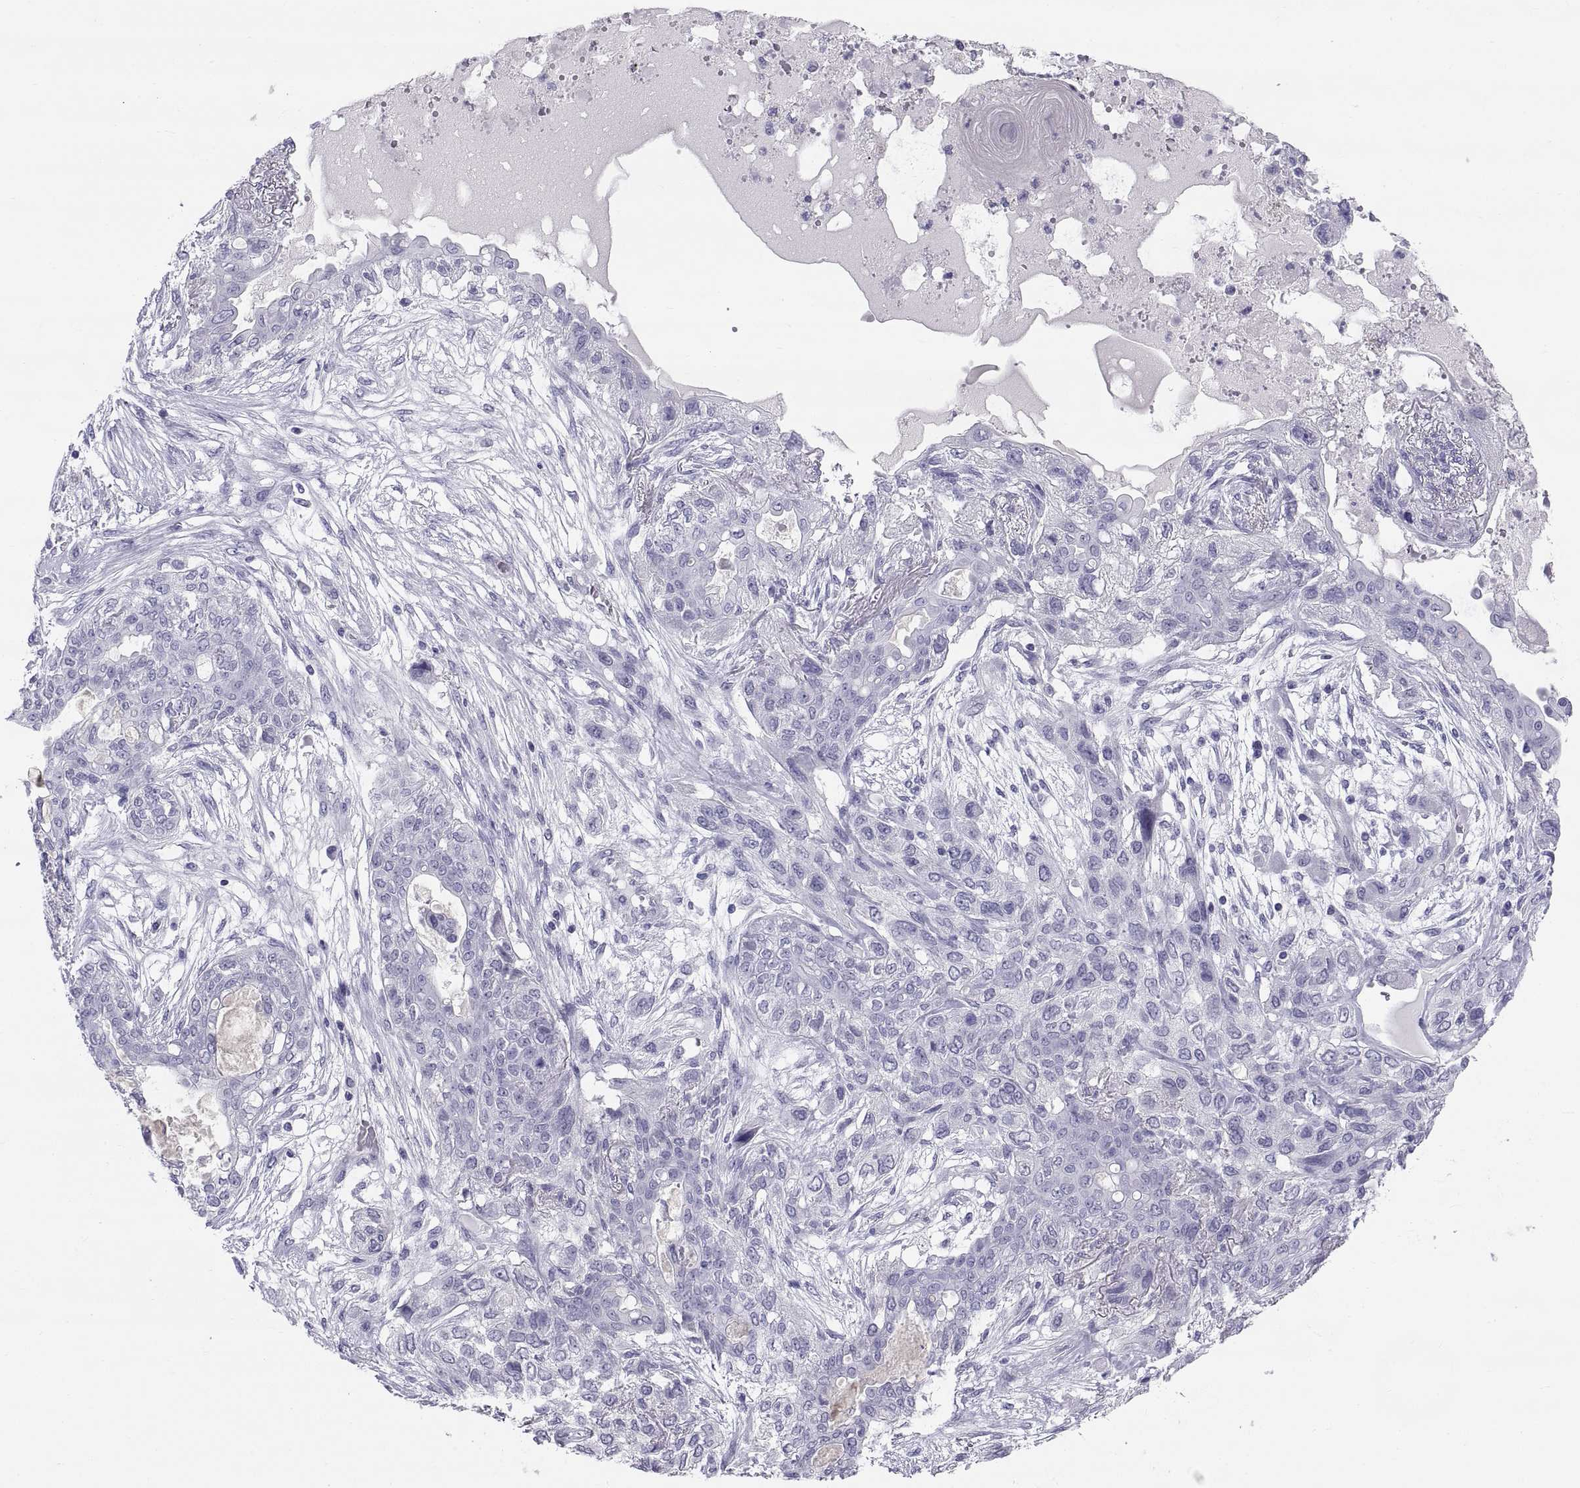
{"staining": {"intensity": "negative", "quantity": "none", "location": "none"}, "tissue": "lung cancer", "cell_type": "Tumor cells", "image_type": "cancer", "snomed": [{"axis": "morphology", "description": "Squamous cell carcinoma, NOS"}, {"axis": "topography", "description": "Lung"}], "caption": "Immunohistochemical staining of human lung cancer (squamous cell carcinoma) displays no significant staining in tumor cells.", "gene": "TEX13A", "patient": {"sex": "female", "age": 70}}